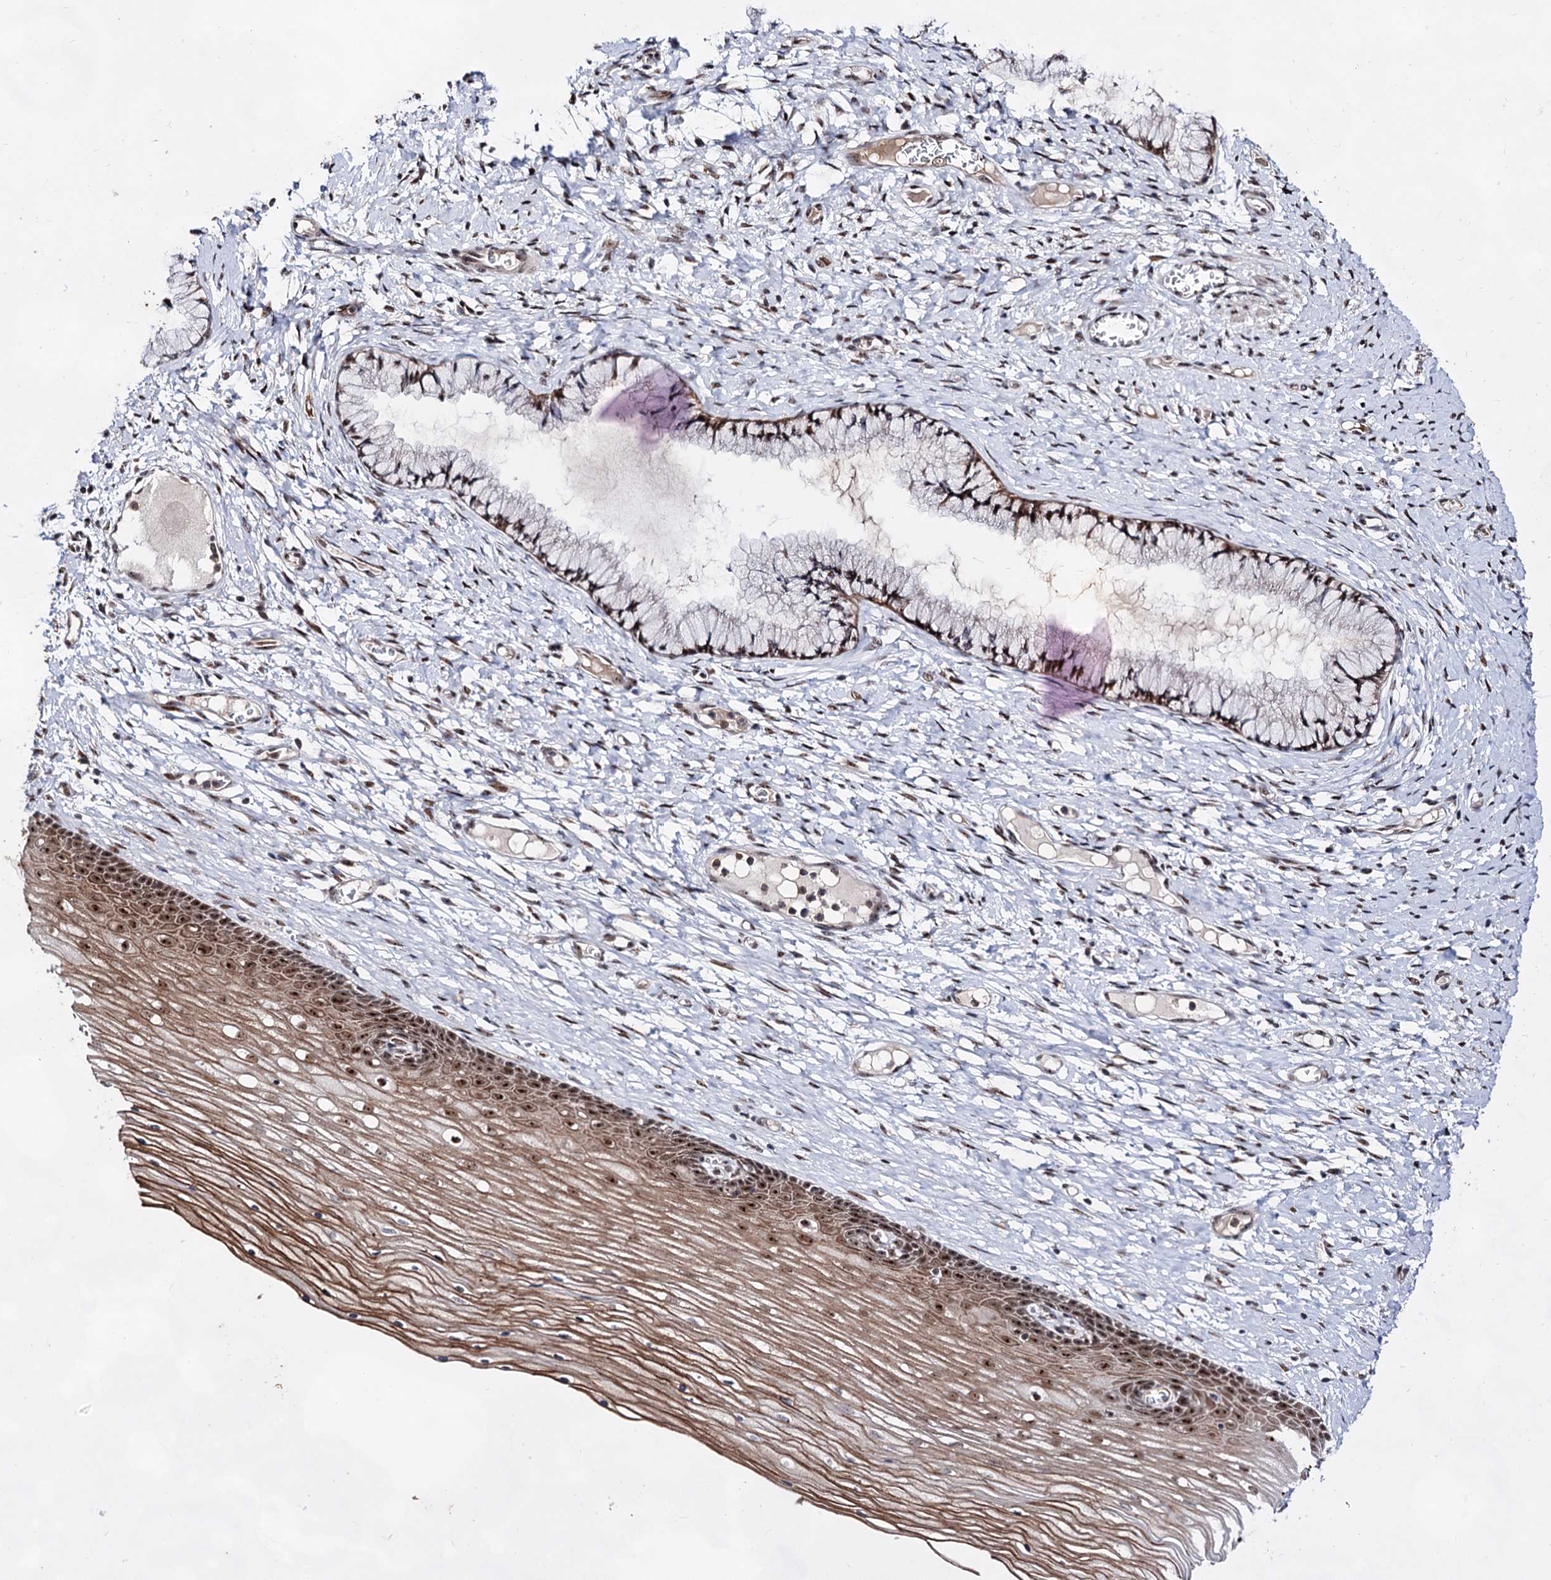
{"staining": {"intensity": "moderate", "quantity": ">75%", "location": "nuclear"}, "tissue": "cervix", "cell_type": "Glandular cells", "image_type": "normal", "snomed": [{"axis": "morphology", "description": "Normal tissue, NOS"}, {"axis": "topography", "description": "Cervix"}], "caption": "A medium amount of moderate nuclear positivity is present in about >75% of glandular cells in benign cervix.", "gene": "EXOSC10", "patient": {"sex": "female", "age": 42}}